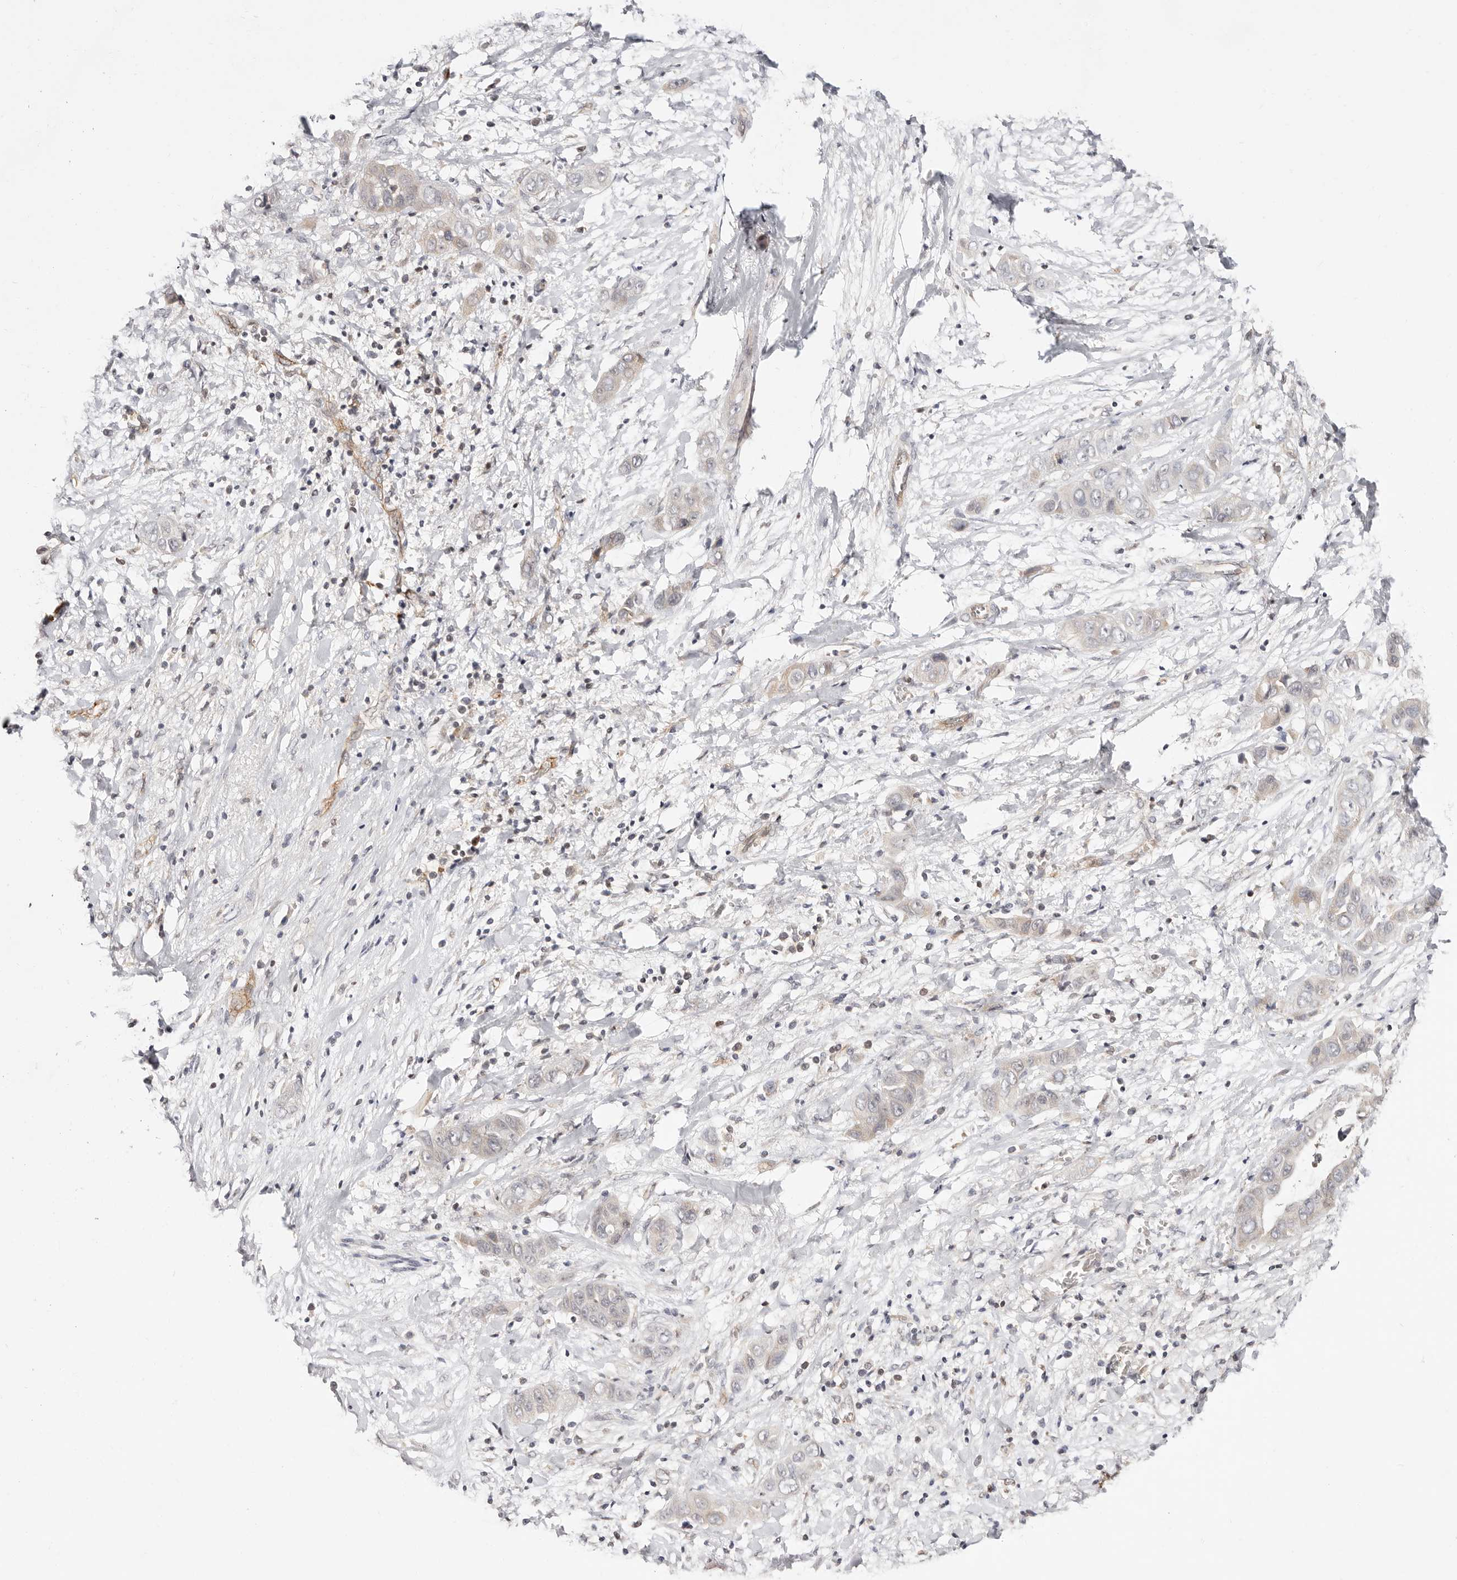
{"staining": {"intensity": "negative", "quantity": "none", "location": "none"}, "tissue": "liver cancer", "cell_type": "Tumor cells", "image_type": "cancer", "snomed": [{"axis": "morphology", "description": "Cholangiocarcinoma"}, {"axis": "topography", "description": "Liver"}], "caption": "Immunohistochemical staining of human liver cholangiocarcinoma demonstrates no significant staining in tumor cells. The staining is performed using DAB (3,3'-diaminobenzidine) brown chromogen with nuclei counter-stained in using hematoxylin.", "gene": "STAT5A", "patient": {"sex": "female", "age": 52}}